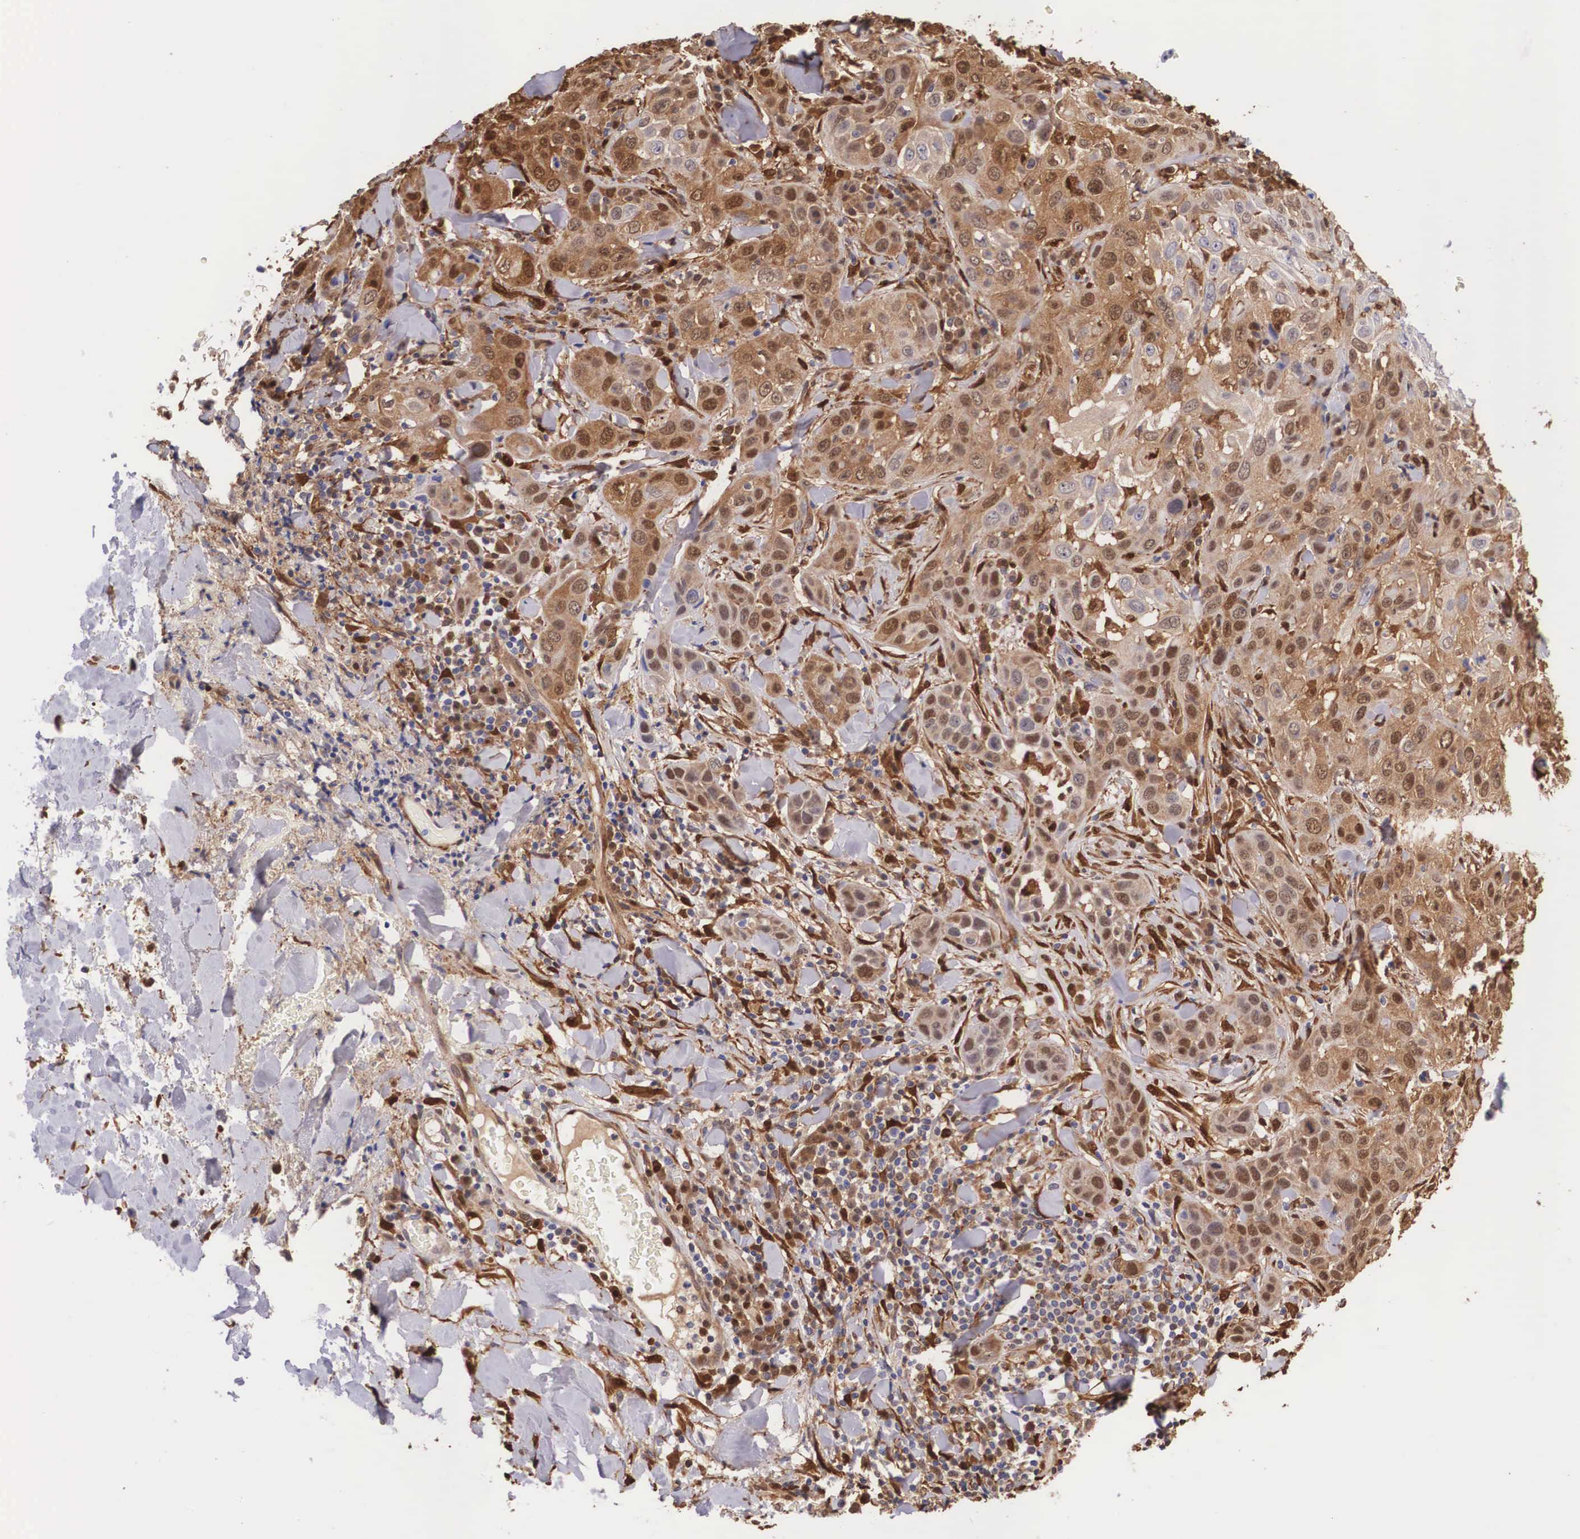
{"staining": {"intensity": "moderate", "quantity": "25%-75%", "location": "cytoplasmic/membranous,nuclear"}, "tissue": "skin cancer", "cell_type": "Tumor cells", "image_type": "cancer", "snomed": [{"axis": "morphology", "description": "Squamous cell carcinoma, NOS"}, {"axis": "topography", "description": "Skin"}], "caption": "Immunohistochemical staining of human skin cancer exhibits medium levels of moderate cytoplasmic/membranous and nuclear staining in about 25%-75% of tumor cells.", "gene": "LGALS1", "patient": {"sex": "male", "age": 84}}